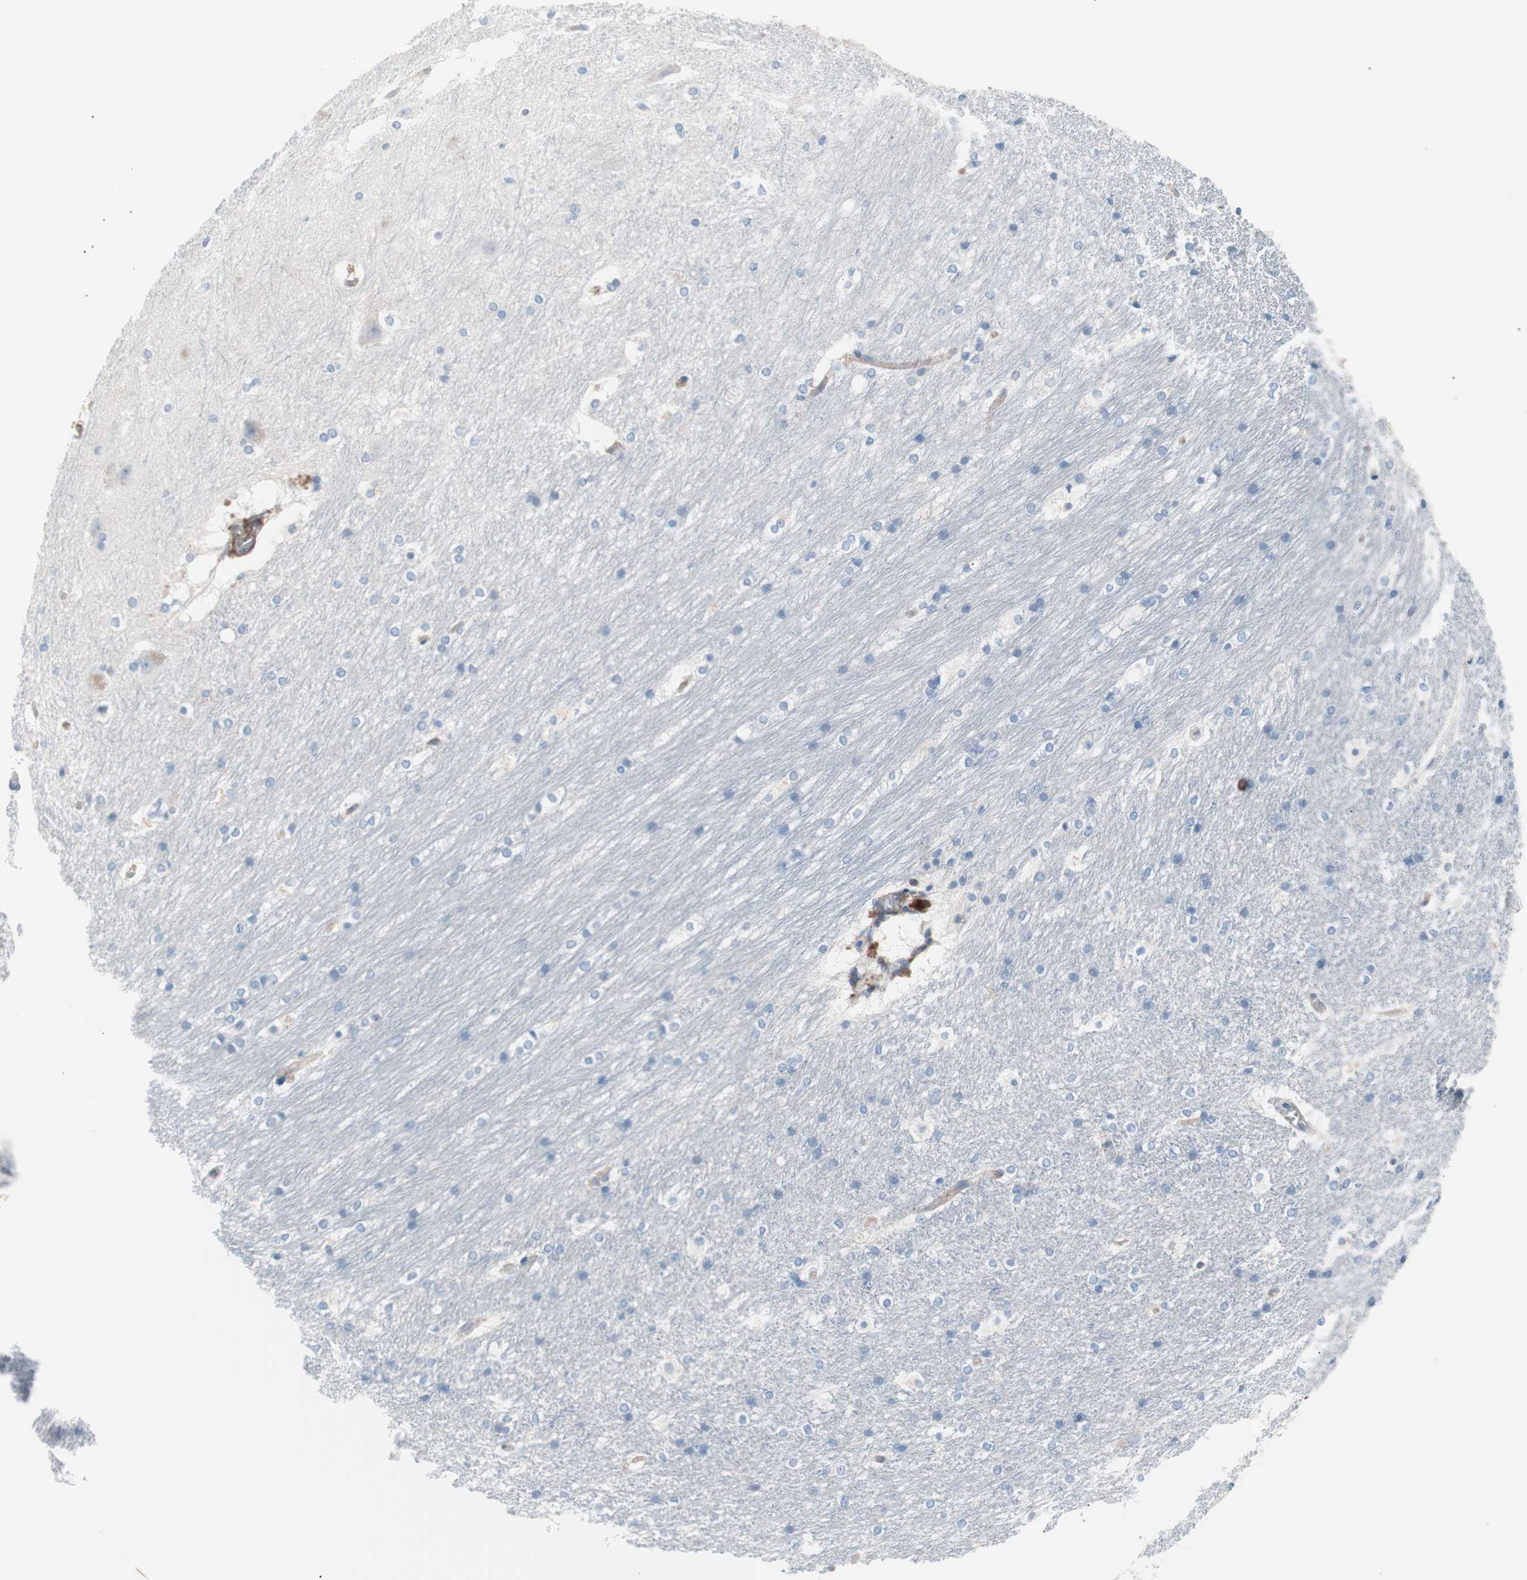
{"staining": {"intensity": "weak", "quantity": "<25%", "location": "cytoplasmic/membranous"}, "tissue": "hippocampus", "cell_type": "Glial cells", "image_type": "normal", "snomed": [{"axis": "morphology", "description": "Normal tissue, NOS"}, {"axis": "topography", "description": "Hippocampus"}], "caption": "DAB immunohistochemical staining of unremarkable hippocampus exhibits no significant positivity in glial cells. Nuclei are stained in blue.", "gene": "GPR160", "patient": {"sex": "female", "age": 19}}